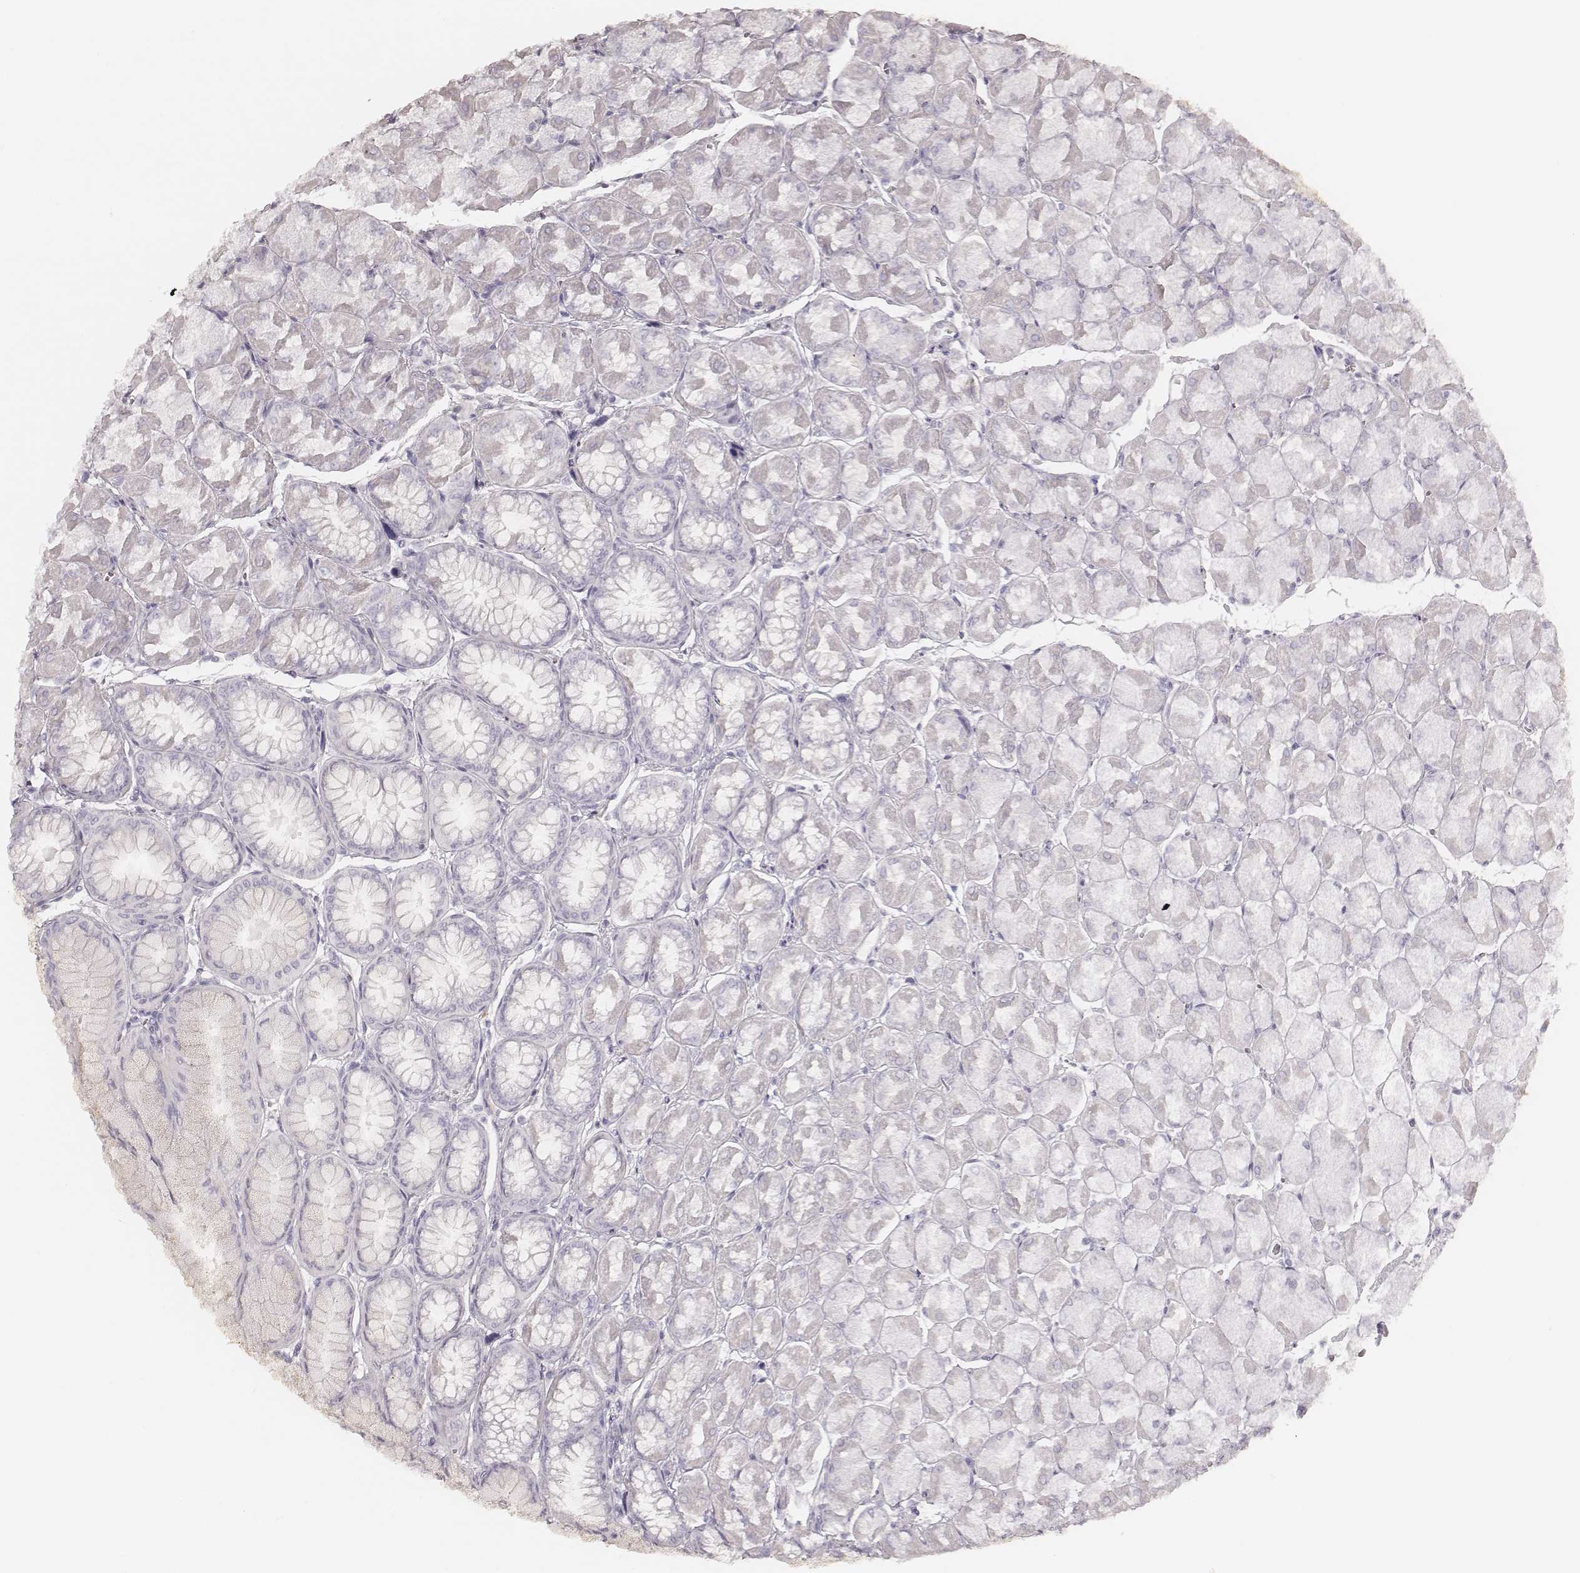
{"staining": {"intensity": "negative", "quantity": "none", "location": "none"}, "tissue": "stomach", "cell_type": "Glandular cells", "image_type": "normal", "snomed": [{"axis": "morphology", "description": "Normal tissue, NOS"}, {"axis": "topography", "description": "Stomach, upper"}], "caption": "DAB (3,3'-diaminobenzidine) immunohistochemical staining of unremarkable human stomach exhibits no significant staining in glandular cells. (Stains: DAB (3,3'-diaminobenzidine) immunohistochemistry with hematoxylin counter stain, Microscopy: brightfield microscopy at high magnification).", "gene": "KRT82", "patient": {"sex": "male", "age": 60}}